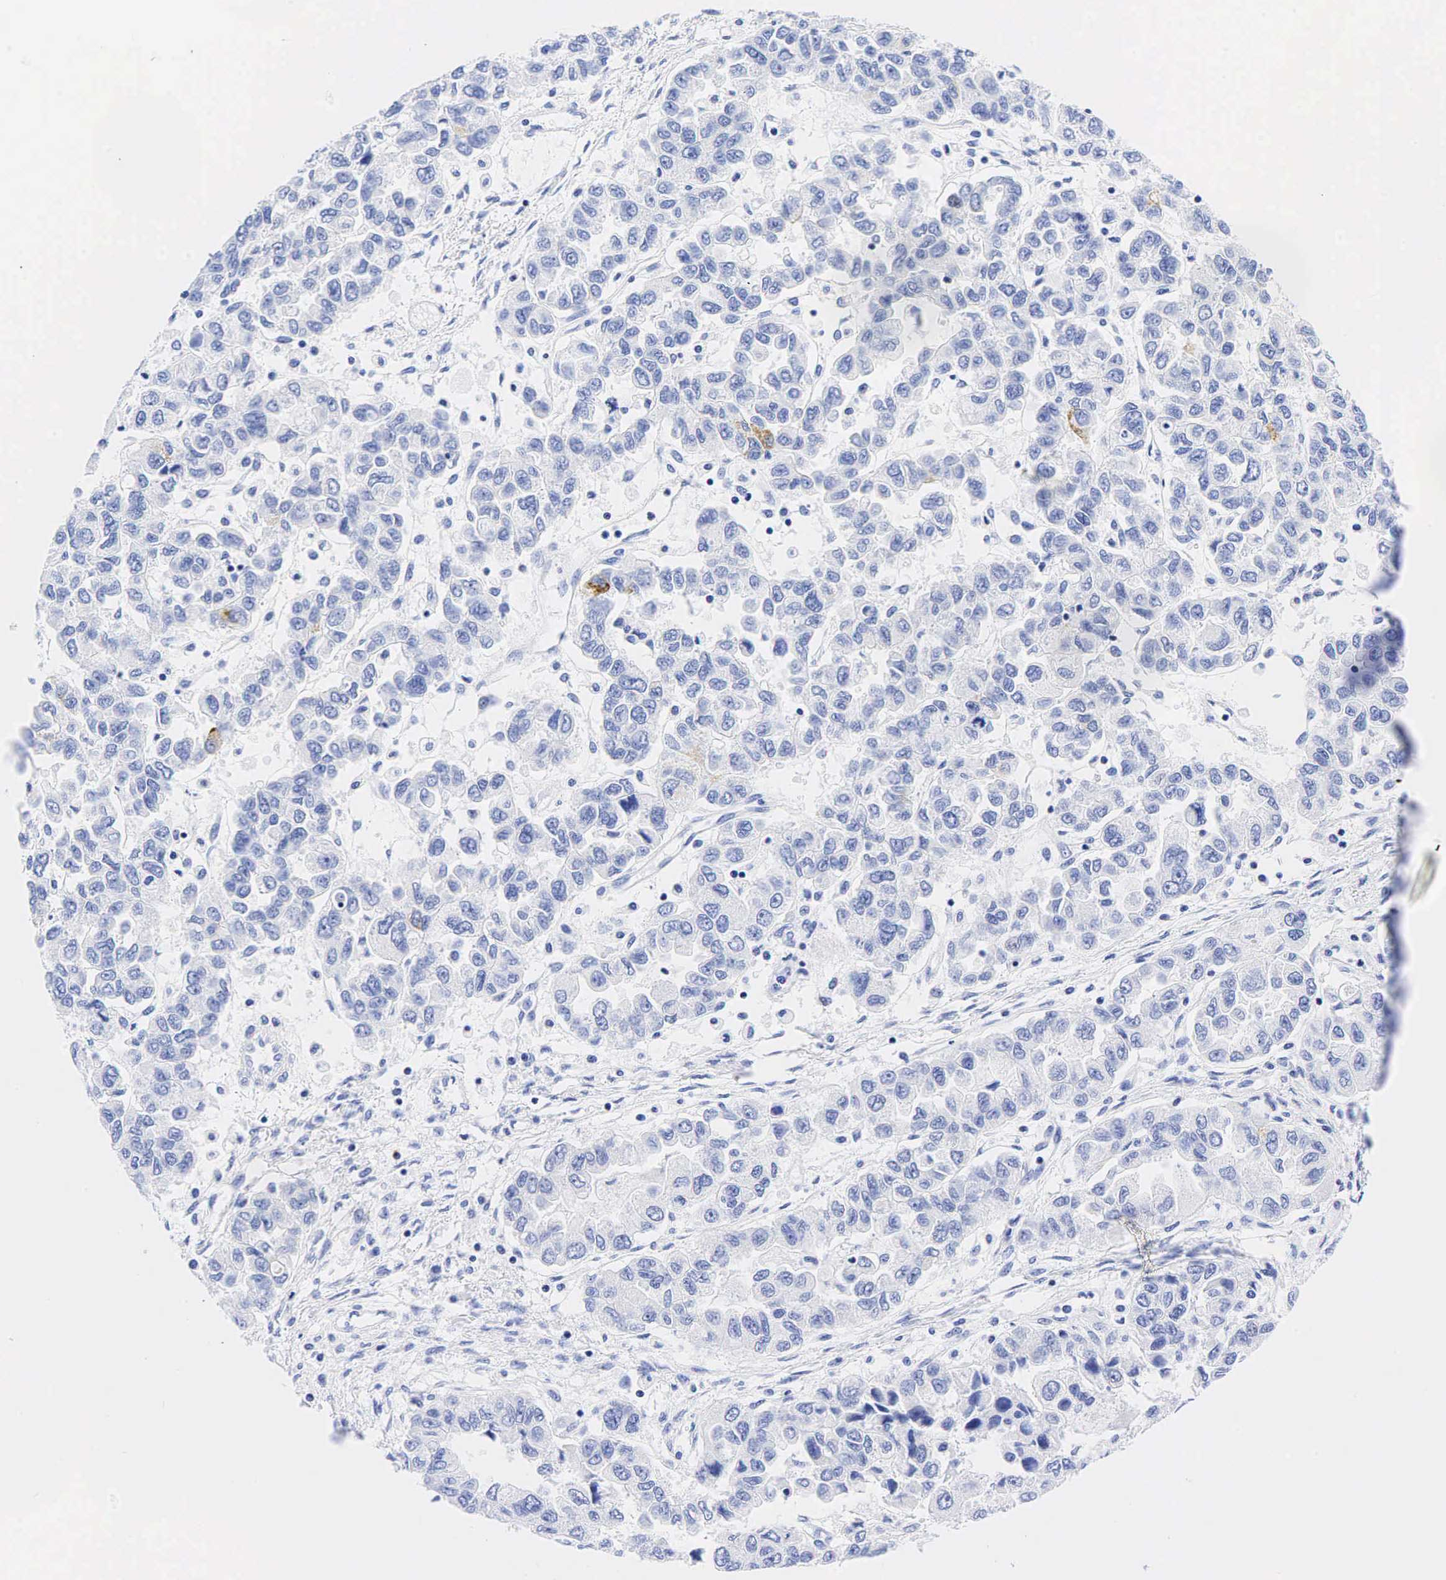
{"staining": {"intensity": "negative", "quantity": "none", "location": "none"}, "tissue": "ovarian cancer", "cell_type": "Tumor cells", "image_type": "cancer", "snomed": [{"axis": "morphology", "description": "Cystadenocarcinoma, serous, NOS"}, {"axis": "topography", "description": "Ovary"}], "caption": "Ovarian serous cystadenocarcinoma stained for a protein using IHC displays no staining tumor cells.", "gene": "CHGA", "patient": {"sex": "female", "age": 84}}